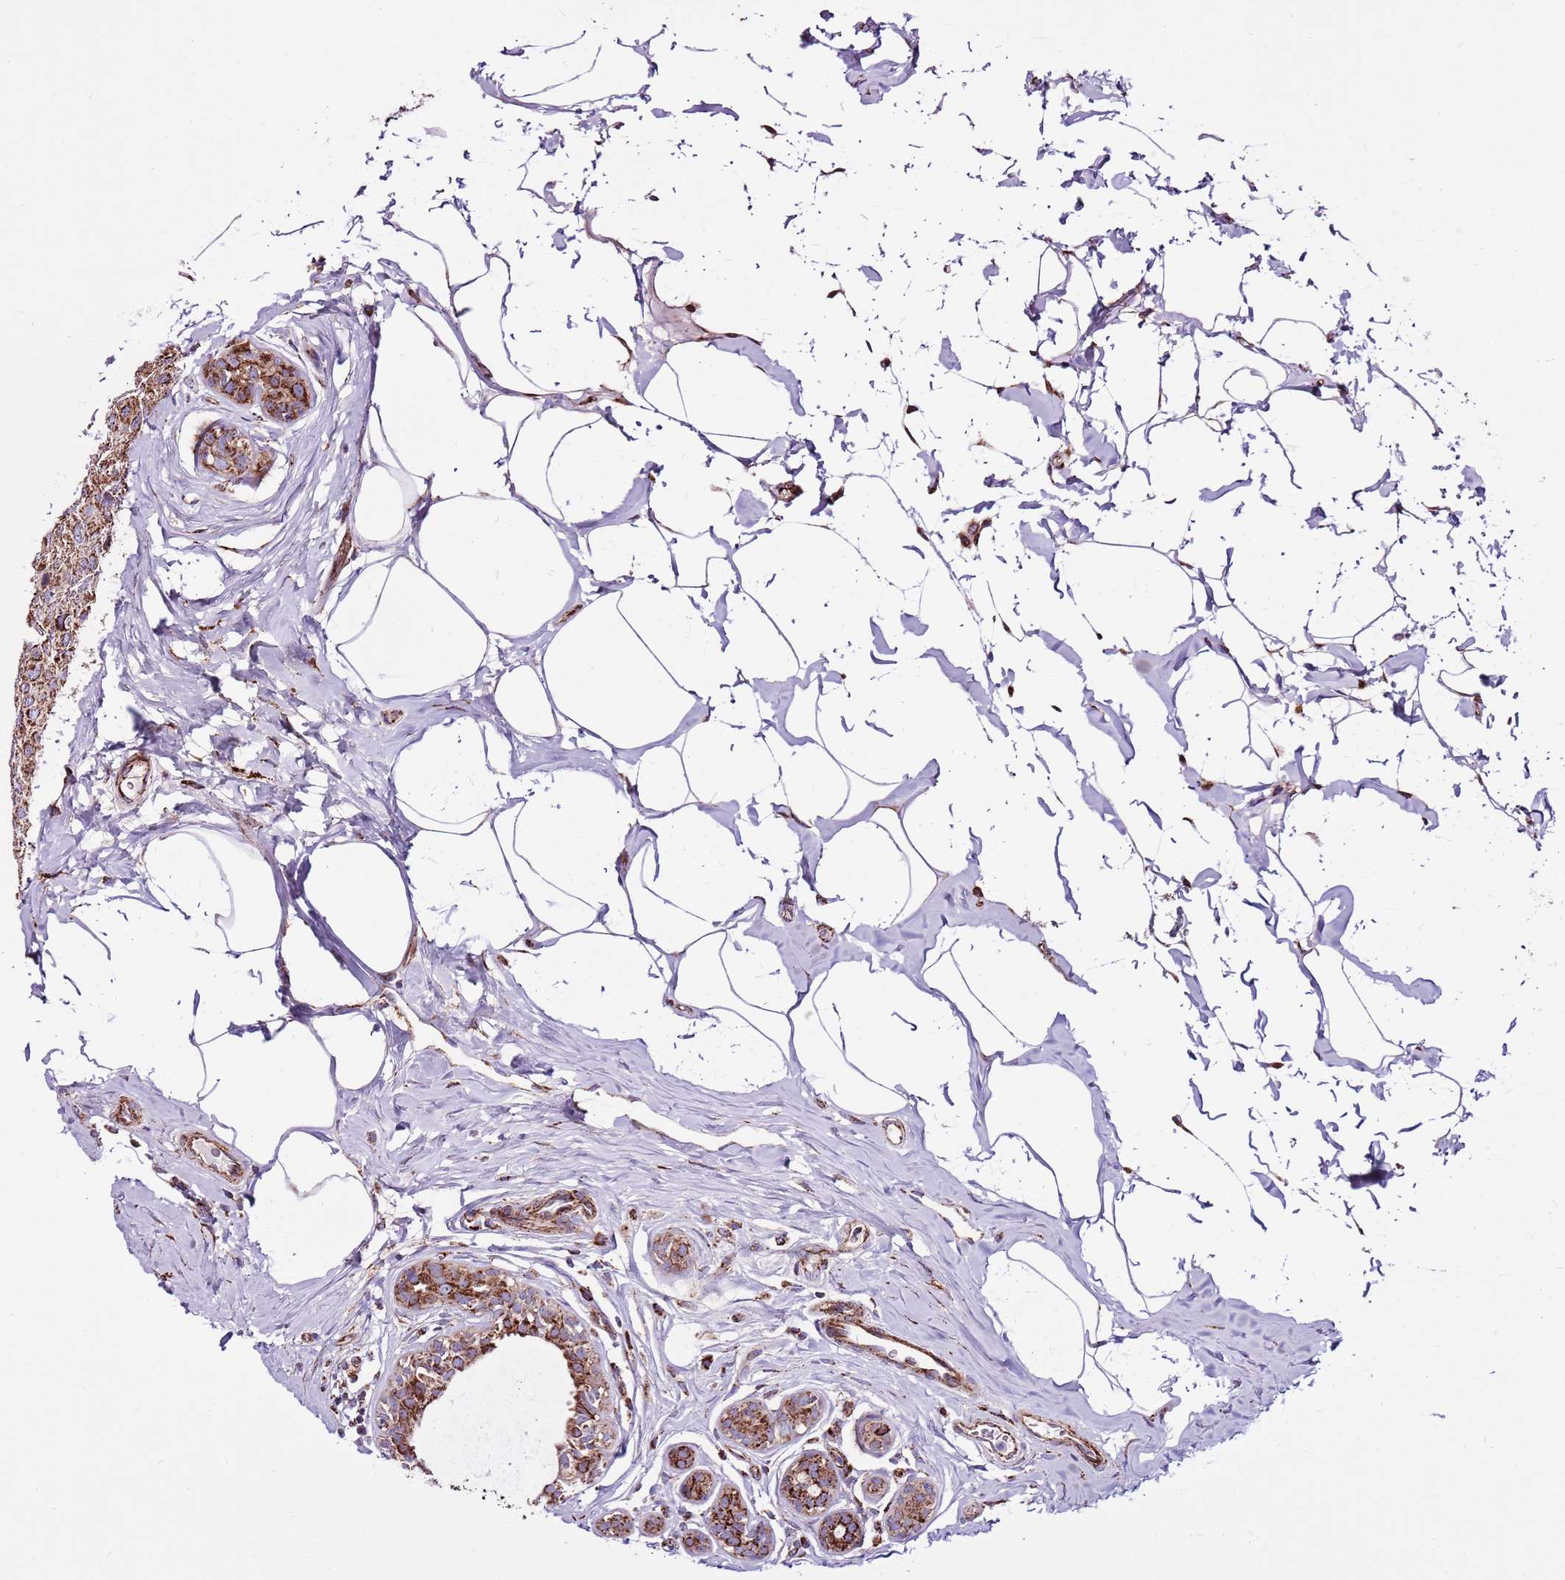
{"staining": {"intensity": "strong", "quantity": ">75%", "location": "cytoplasmic/membranous"}, "tissue": "breast cancer", "cell_type": "Tumor cells", "image_type": "cancer", "snomed": [{"axis": "morphology", "description": "Duct carcinoma"}, {"axis": "topography", "description": "Breast"}], "caption": "Immunohistochemical staining of human breast cancer reveals high levels of strong cytoplasmic/membranous protein staining in approximately >75% of tumor cells. The protein of interest is stained brown, and the nuclei are stained in blue (DAB (3,3'-diaminobenzidine) IHC with brightfield microscopy, high magnification).", "gene": "HECTD4", "patient": {"sex": "female", "age": 55}}